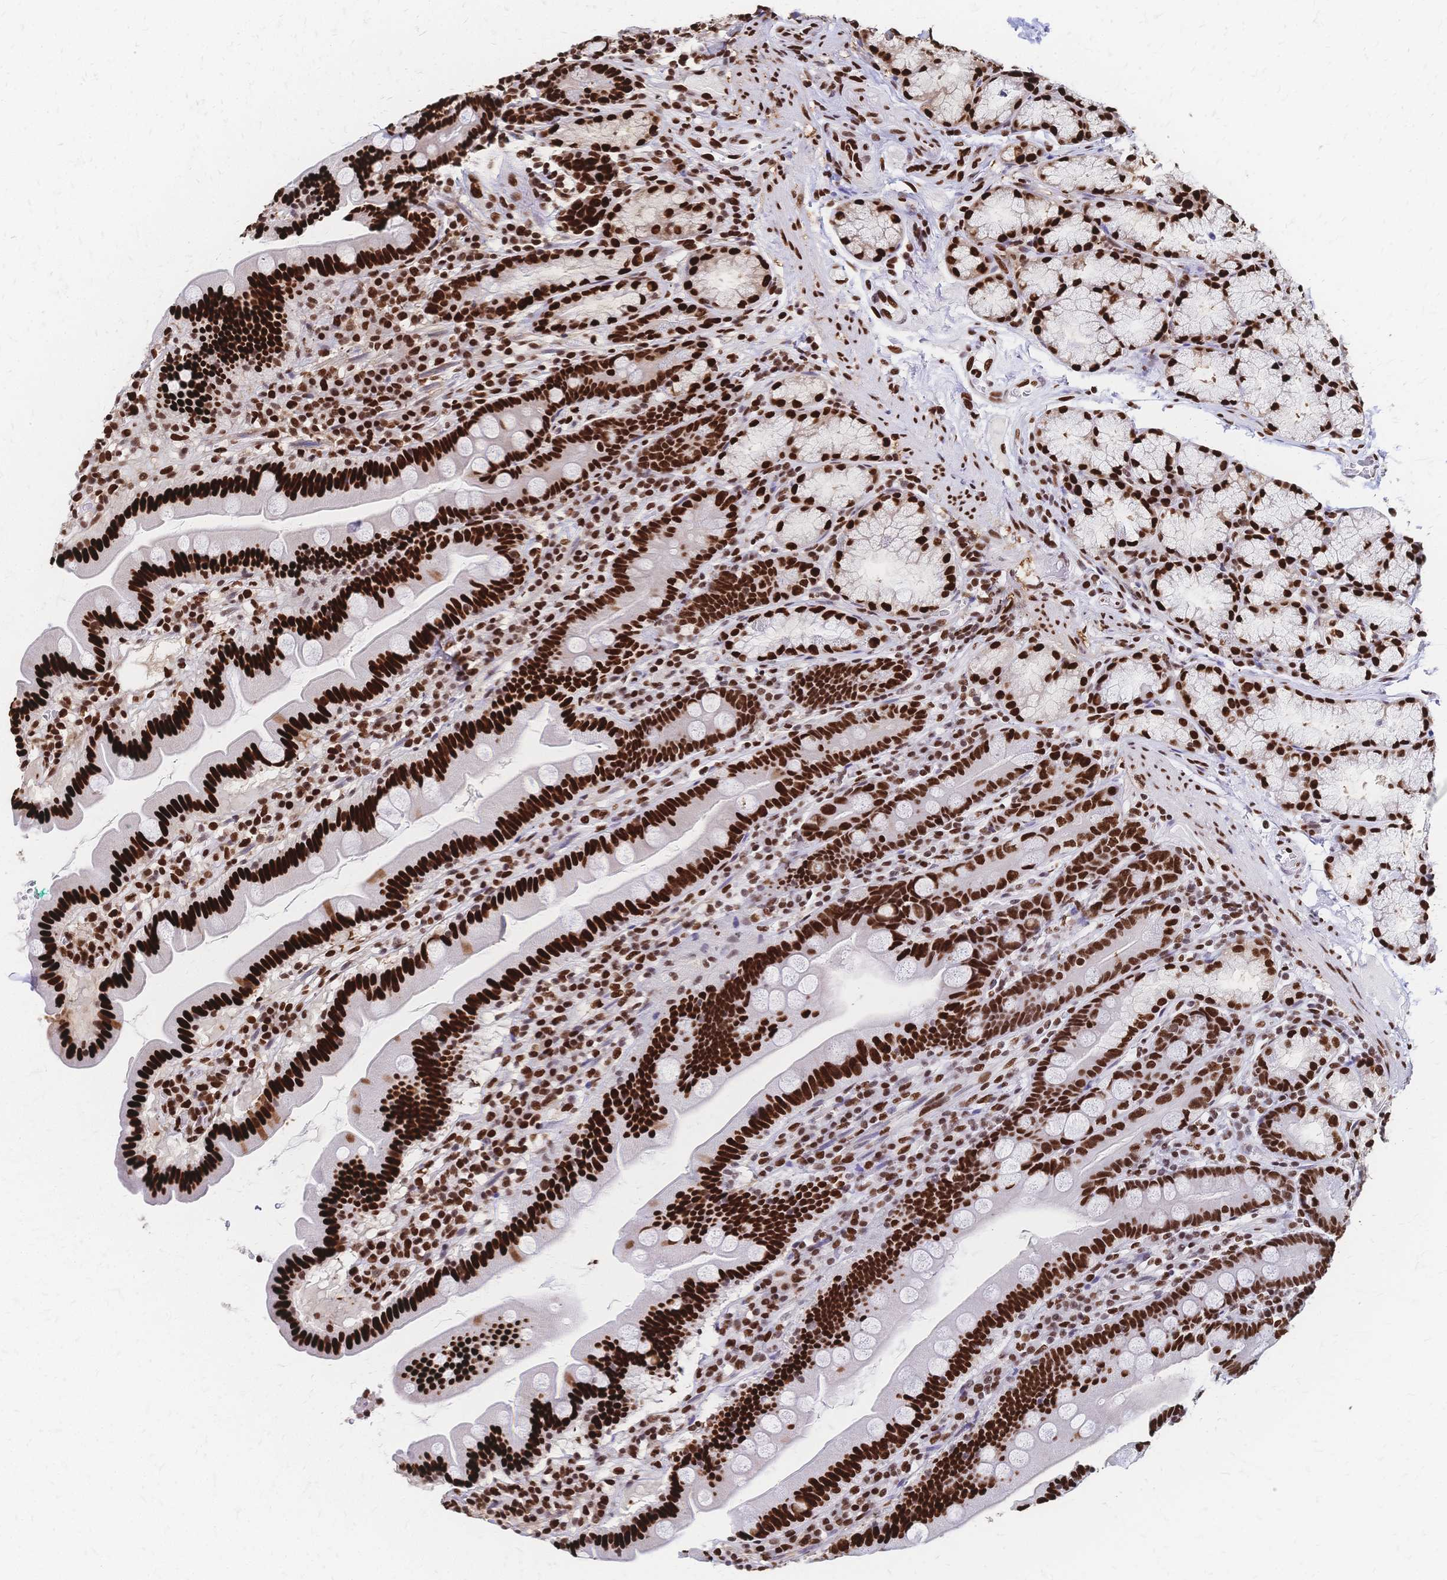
{"staining": {"intensity": "strong", "quantity": ">75%", "location": "cytoplasmic/membranous,nuclear"}, "tissue": "duodenum", "cell_type": "Glandular cells", "image_type": "normal", "snomed": [{"axis": "morphology", "description": "Normal tissue, NOS"}, {"axis": "topography", "description": "Duodenum"}], "caption": "Protein expression analysis of unremarkable human duodenum reveals strong cytoplasmic/membranous,nuclear staining in approximately >75% of glandular cells. The staining is performed using DAB (3,3'-diaminobenzidine) brown chromogen to label protein expression. The nuclei are counter-stained blue using hematoxylin.", "gene": "HDGF", "patient": {"sex": "female", "age": 67}}